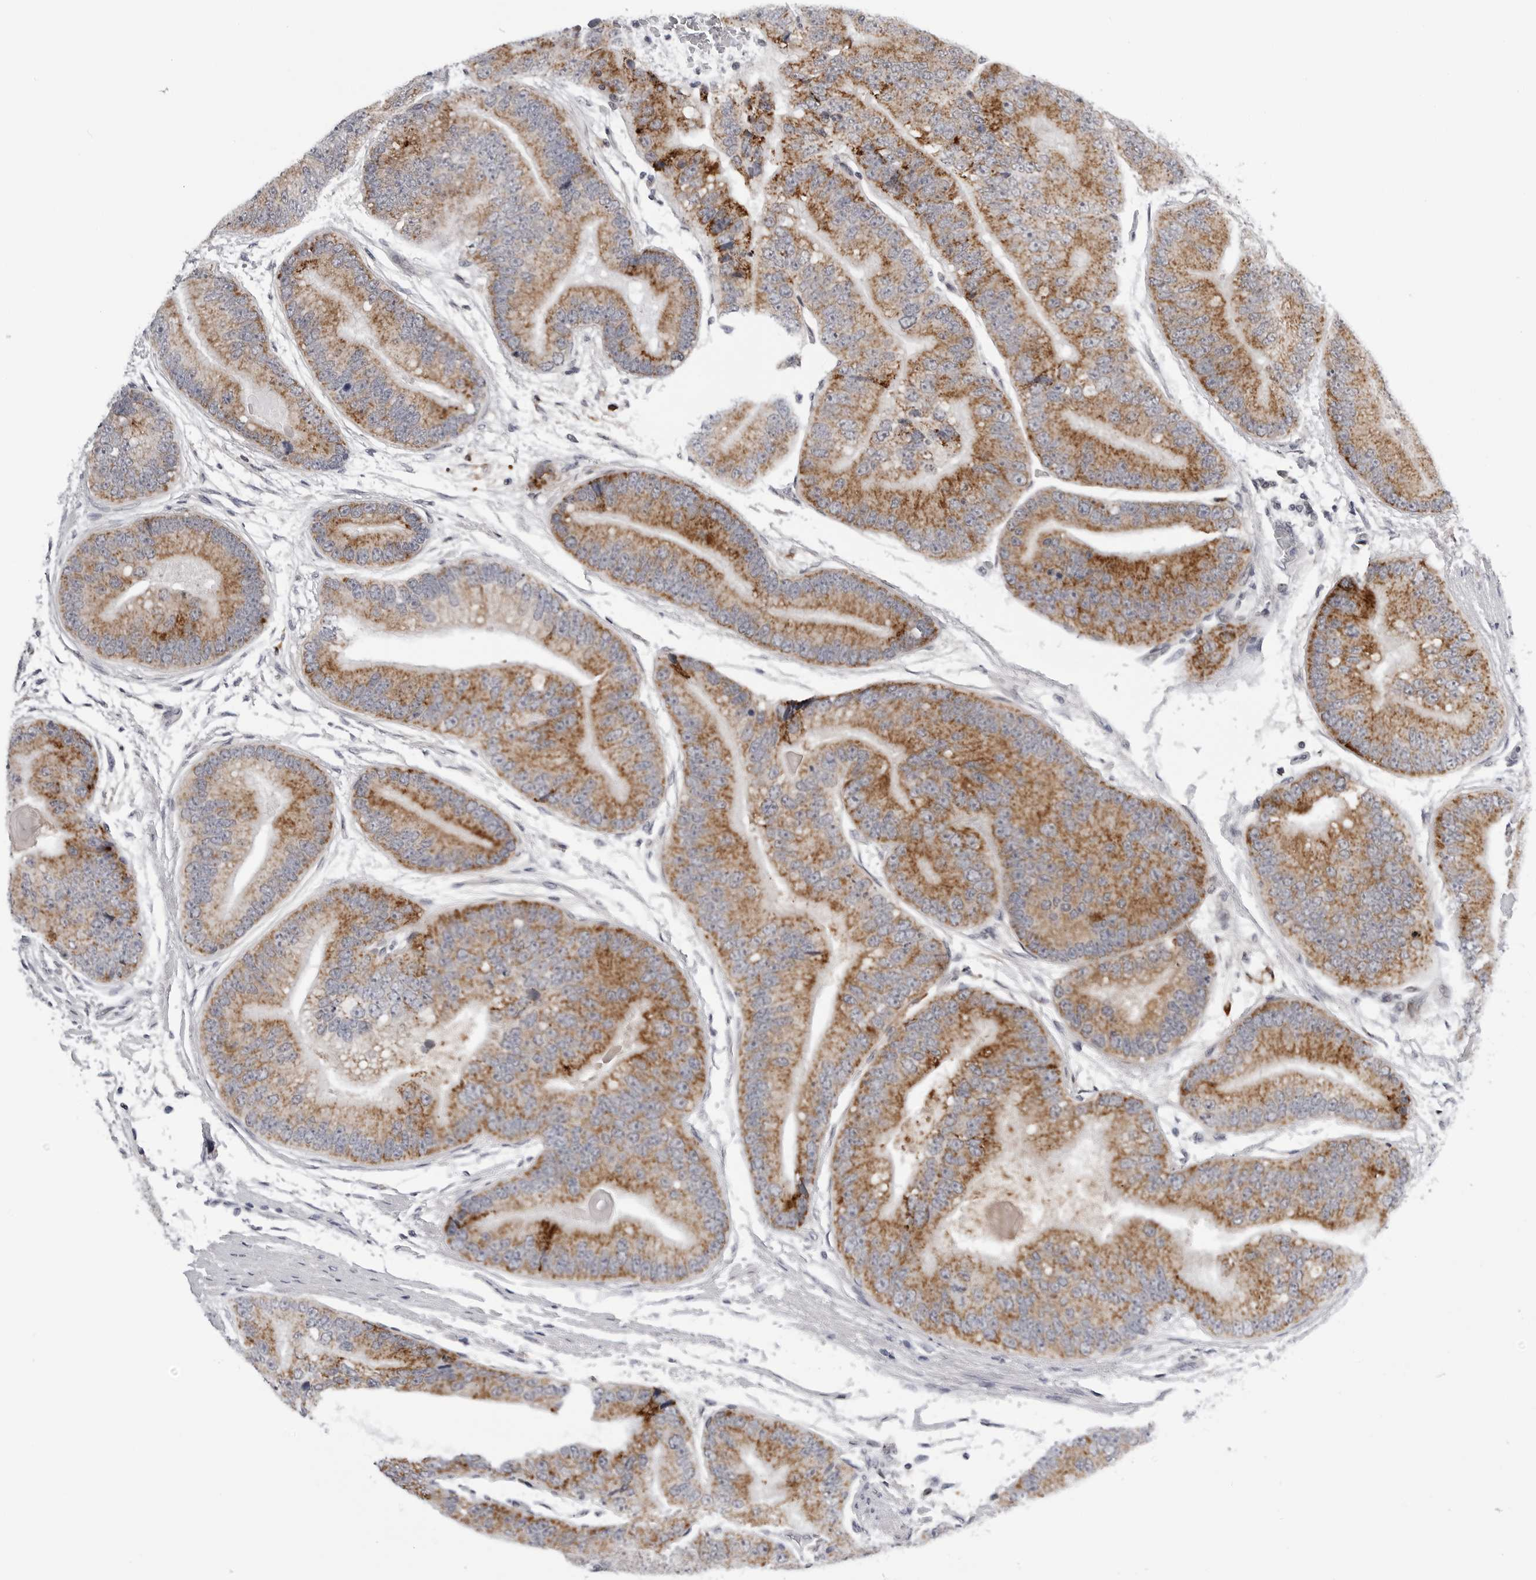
{"staining": {"intensity": "moderate", "quantity": ">75%", "location": "cytoplasmic/membranous"}, "tissue": "prostate cancer", "cell_type": "Tumor cells", "image_type": "cancer", "snomed": [{"axis": "morphology", "description": "Adenocarcinoma, High grade"}, {"axis": "topography", "description": "Prostate"}], "caption": "This micrograph shows prostate cancer stained with immunohistochemistry to label a protein in brown. The cytoplasmic/membranous of tumor cells show moderate positivity for the protein. Nuclei are counter-stained blue.", "gene": "CDK20", "patient": {"sex": "male", "age": 70}}